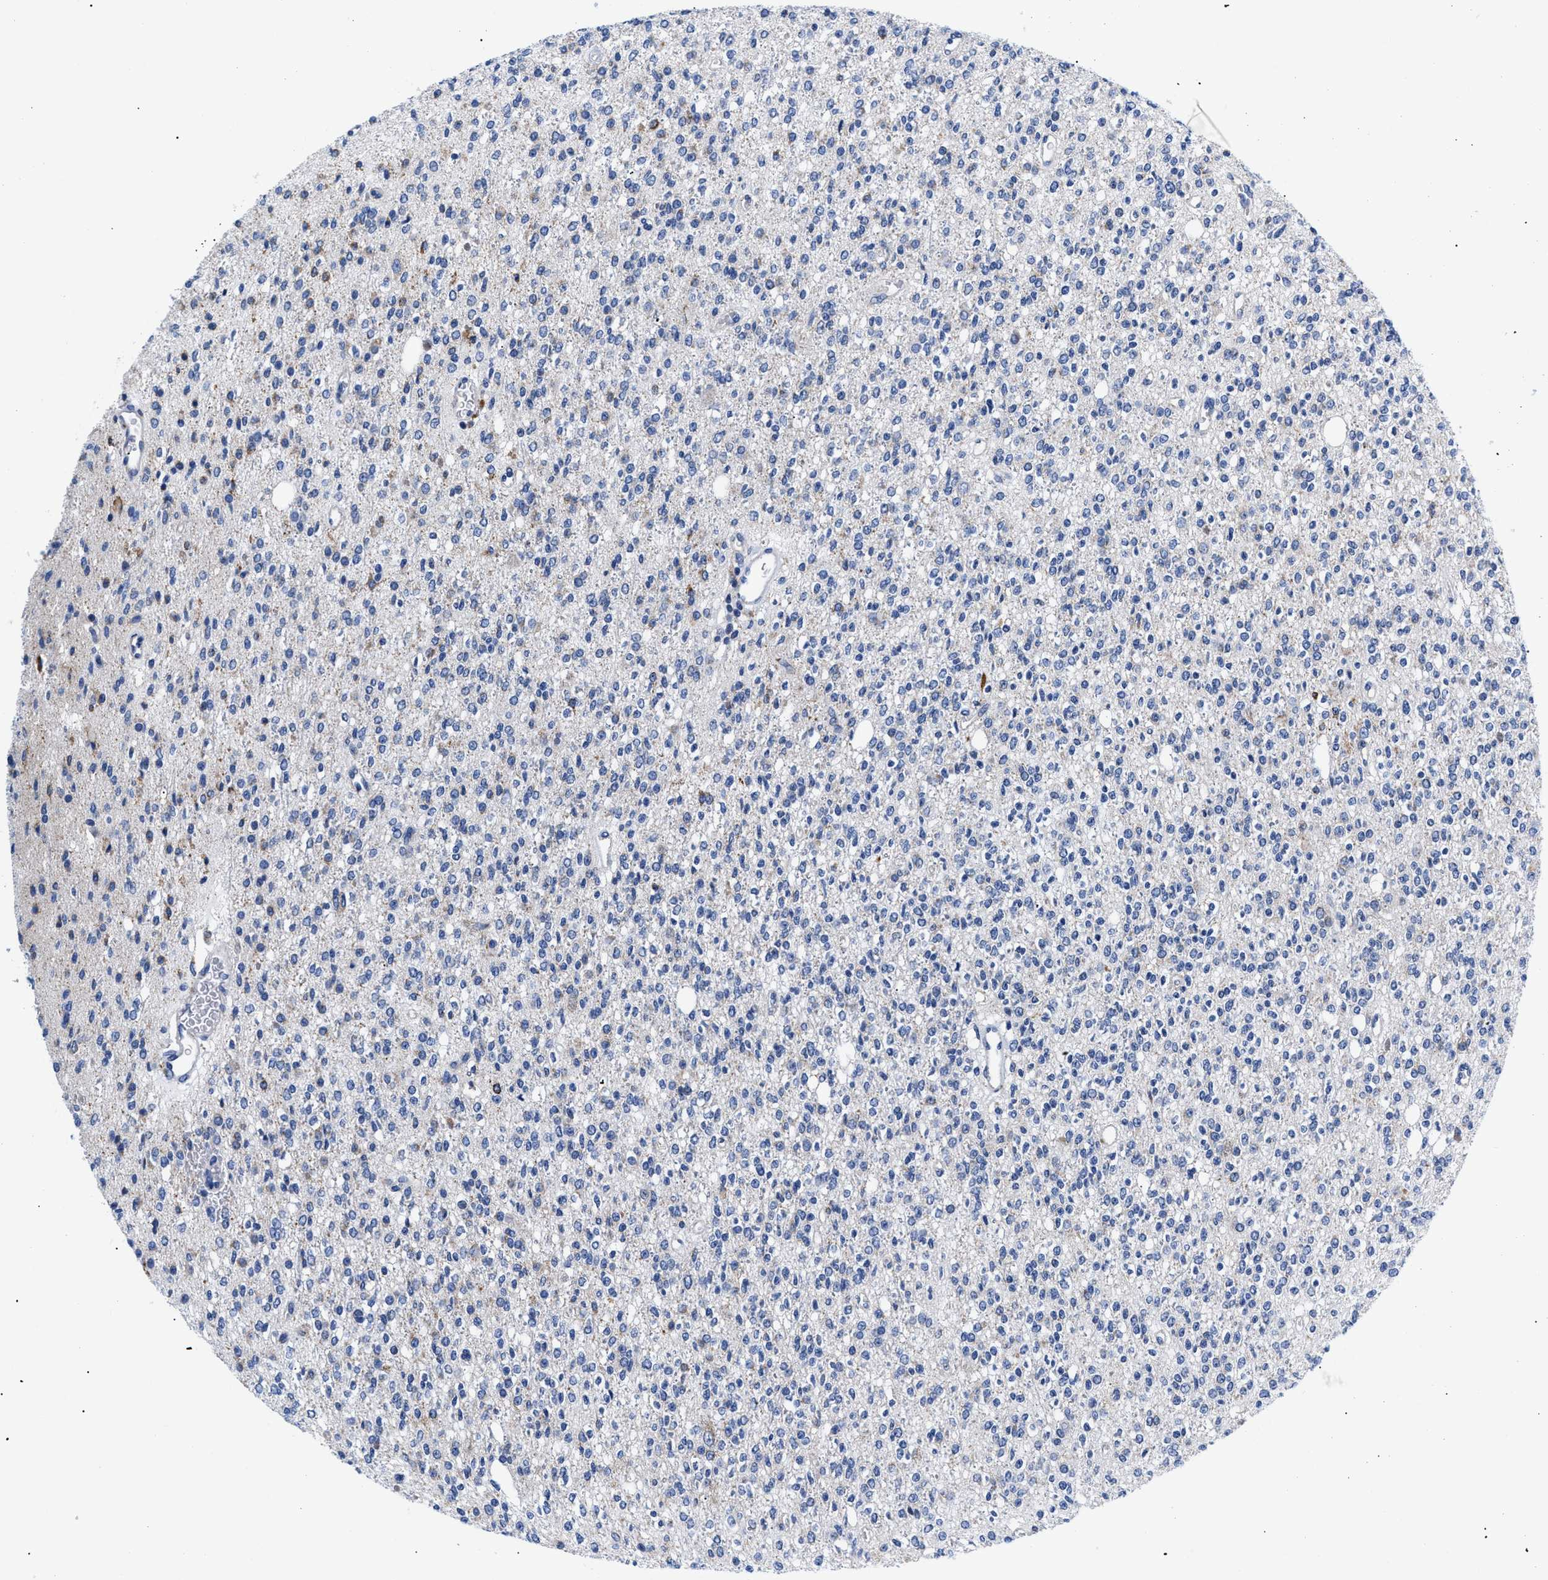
{"staining": {"intensity": "negative", "quantity": "none", "location": "none"}, "tissue": "glioma", "cell_type": "Tumor cells", "image_type": "cancer", "snomed": [{"axis": "morphology", "description": "Glioma, malignant, High grade"}, {"axis": "topography", "description": "Brain"}], "caption": "Photomicrograph shows no significant protein positivity in tumor cells of glioma.", "gene": "GPR149", "patient": {"sex": "male", "age": 34}}